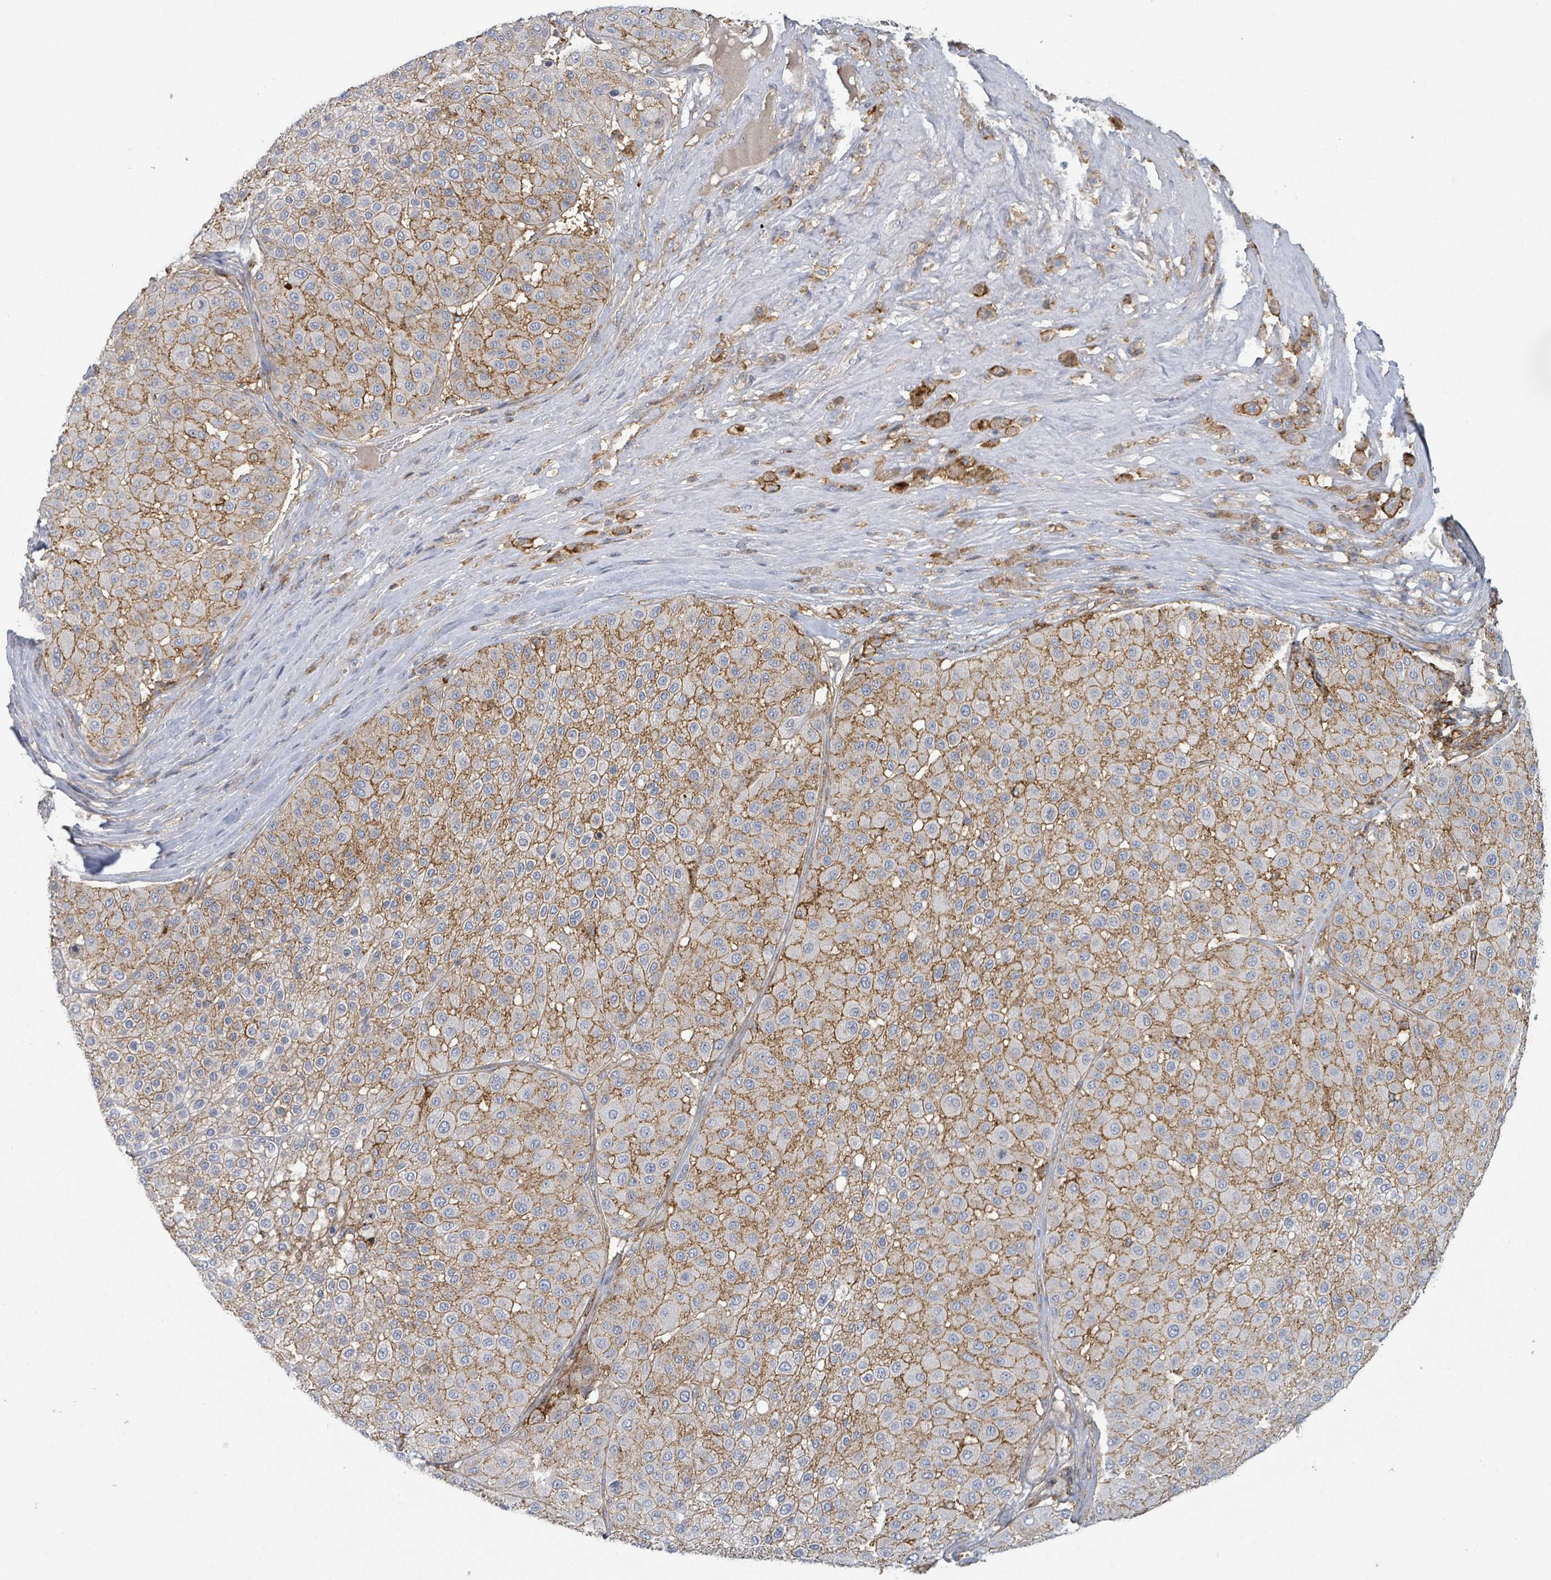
{"staining": {"intensity": "moderate", "quantity": "25%-75%", "location": "cytoplasmic/membranous"}, "tissue": "melanoma", "cell_type": "Tumor cells", "image_type": "cancer", "snomed": [{"axis": "morphology", "description": "Malignant melanoma, Metastatic site"}, {"axis": "topography", "description": "Smooth muscle"}], "caption": "Melanoma stained with a protein marker reveals moderate staining in tumor cells.", "gene": "TNFRSF14", "patient": {"sex": "male", "age": 41}}